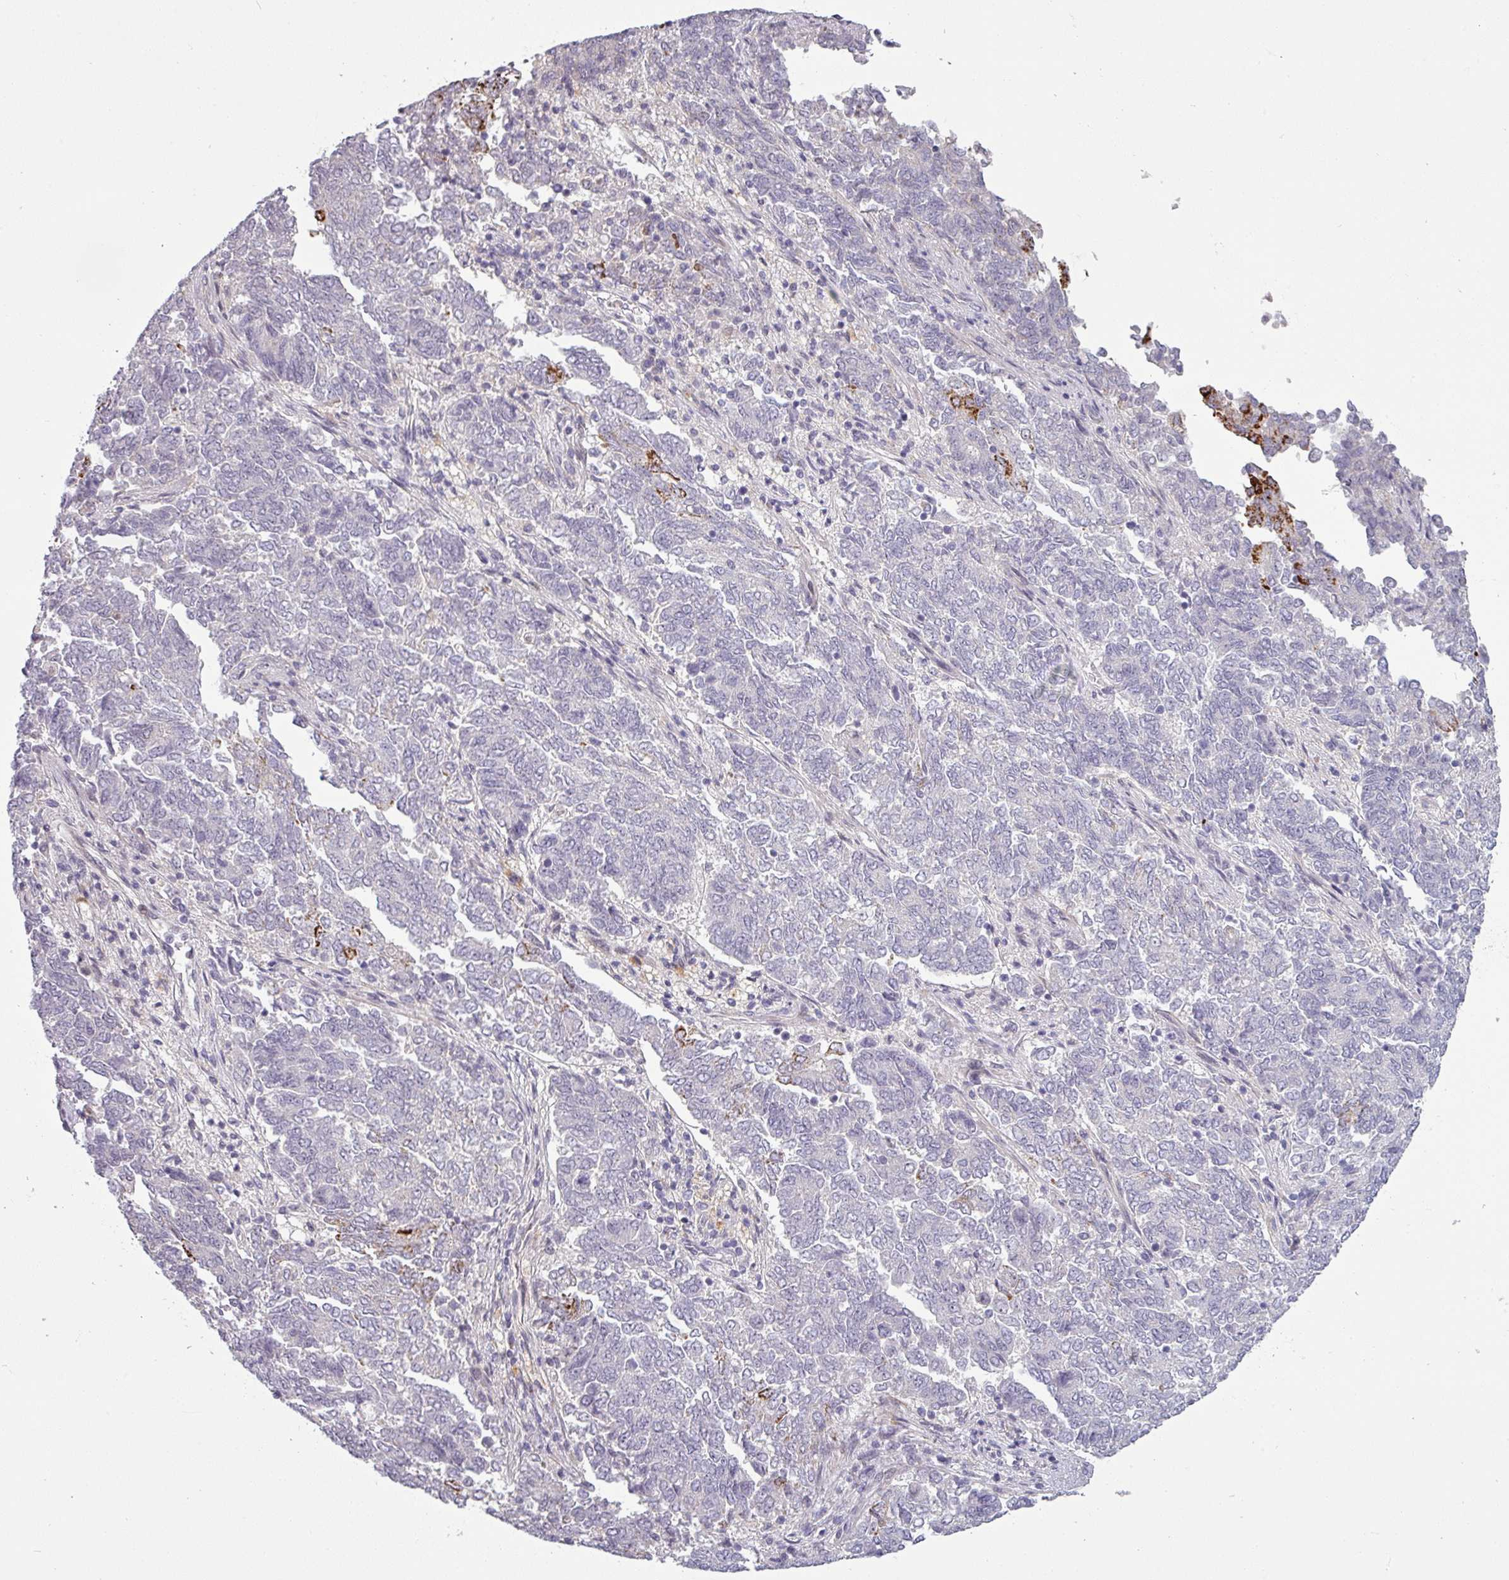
{"staining": {"intensity": "strong", "quantity": "<25%", "location": "cytoplasmic/membranous"}, "tissue": "endometrial cancer", "cell_type": "Tumor cells", "image_type": "cancer", "snomed": [{"axis": "morphology", "description": "Adenocarcinoma, NOS"}, {"axis": "topography", "description": "Endometrium"}], "caption": "A high-resolution micrograph shows immunohistochemistry (IHC) staining of endometrial cancer (adenocarcinoma), which displays strong cytoplasmic/membranous expression in about <25% of tumor cells.", "gene": "C2orf16", "patient": {"sex": "female", "age": 80}}